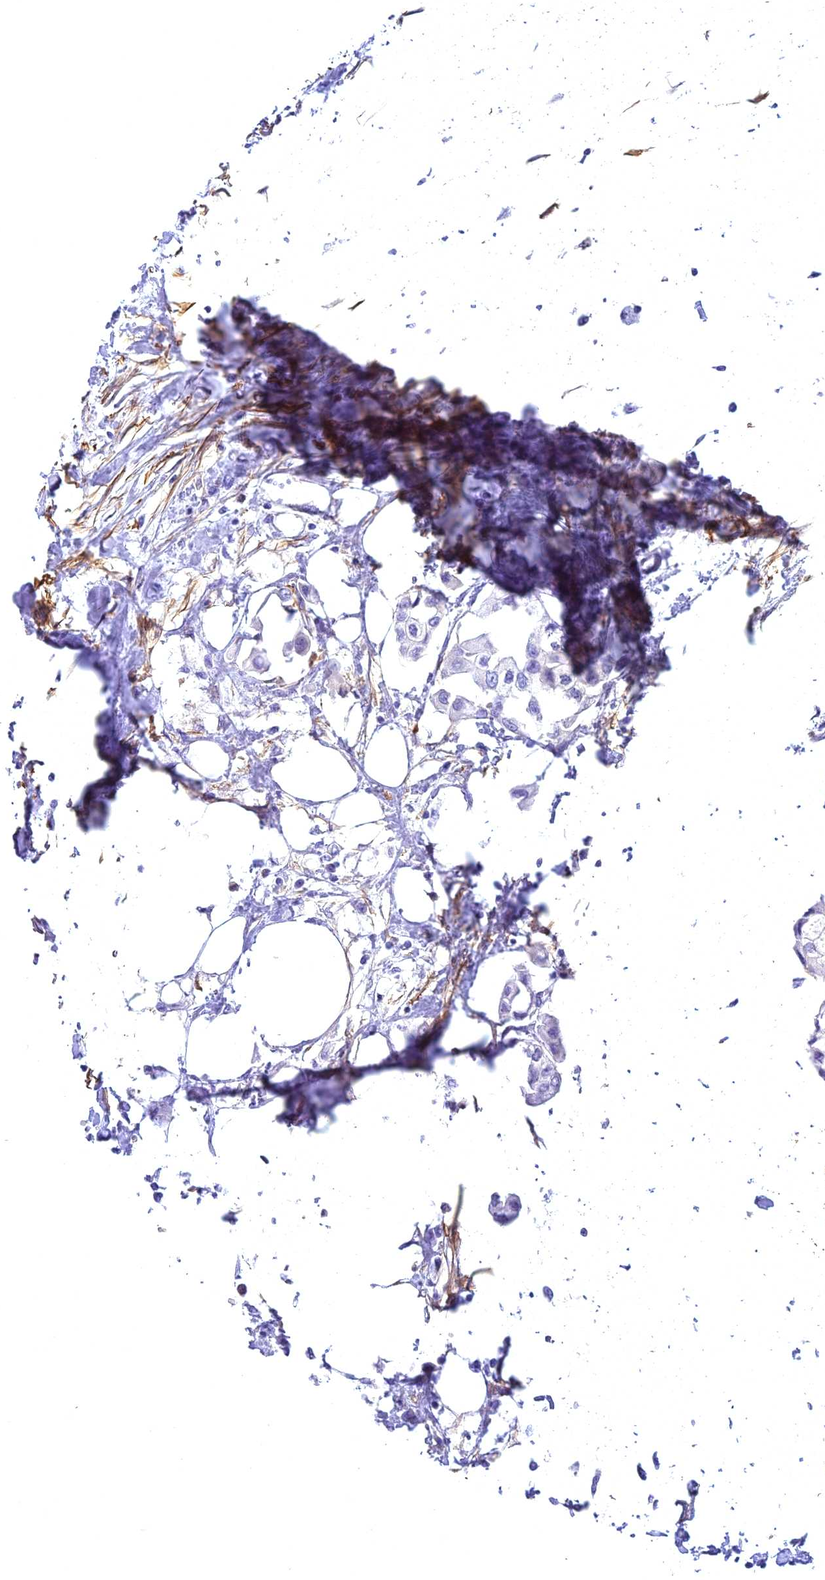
{"staining": {"intensity": "negative", "quantity": "none", "location": "none"}, "tissue": "urothelial cancer", "cell_type": "Tumor cells", "image_type": "cancer", "snomed": [{"axis": "morphology", "description": "Urothelial carcinoma, High grade"}, {"axis": "topography", "description": "Urinary bladder"}], "caption": "Tumor cells are negative for protein expression in human urothelial cancer. (DAB (3,3'-diaminobenzidine) IHC with hematoxylin counter stain).", "gene": "CENPV", "patient": {"sex": "male", "age": 64}}